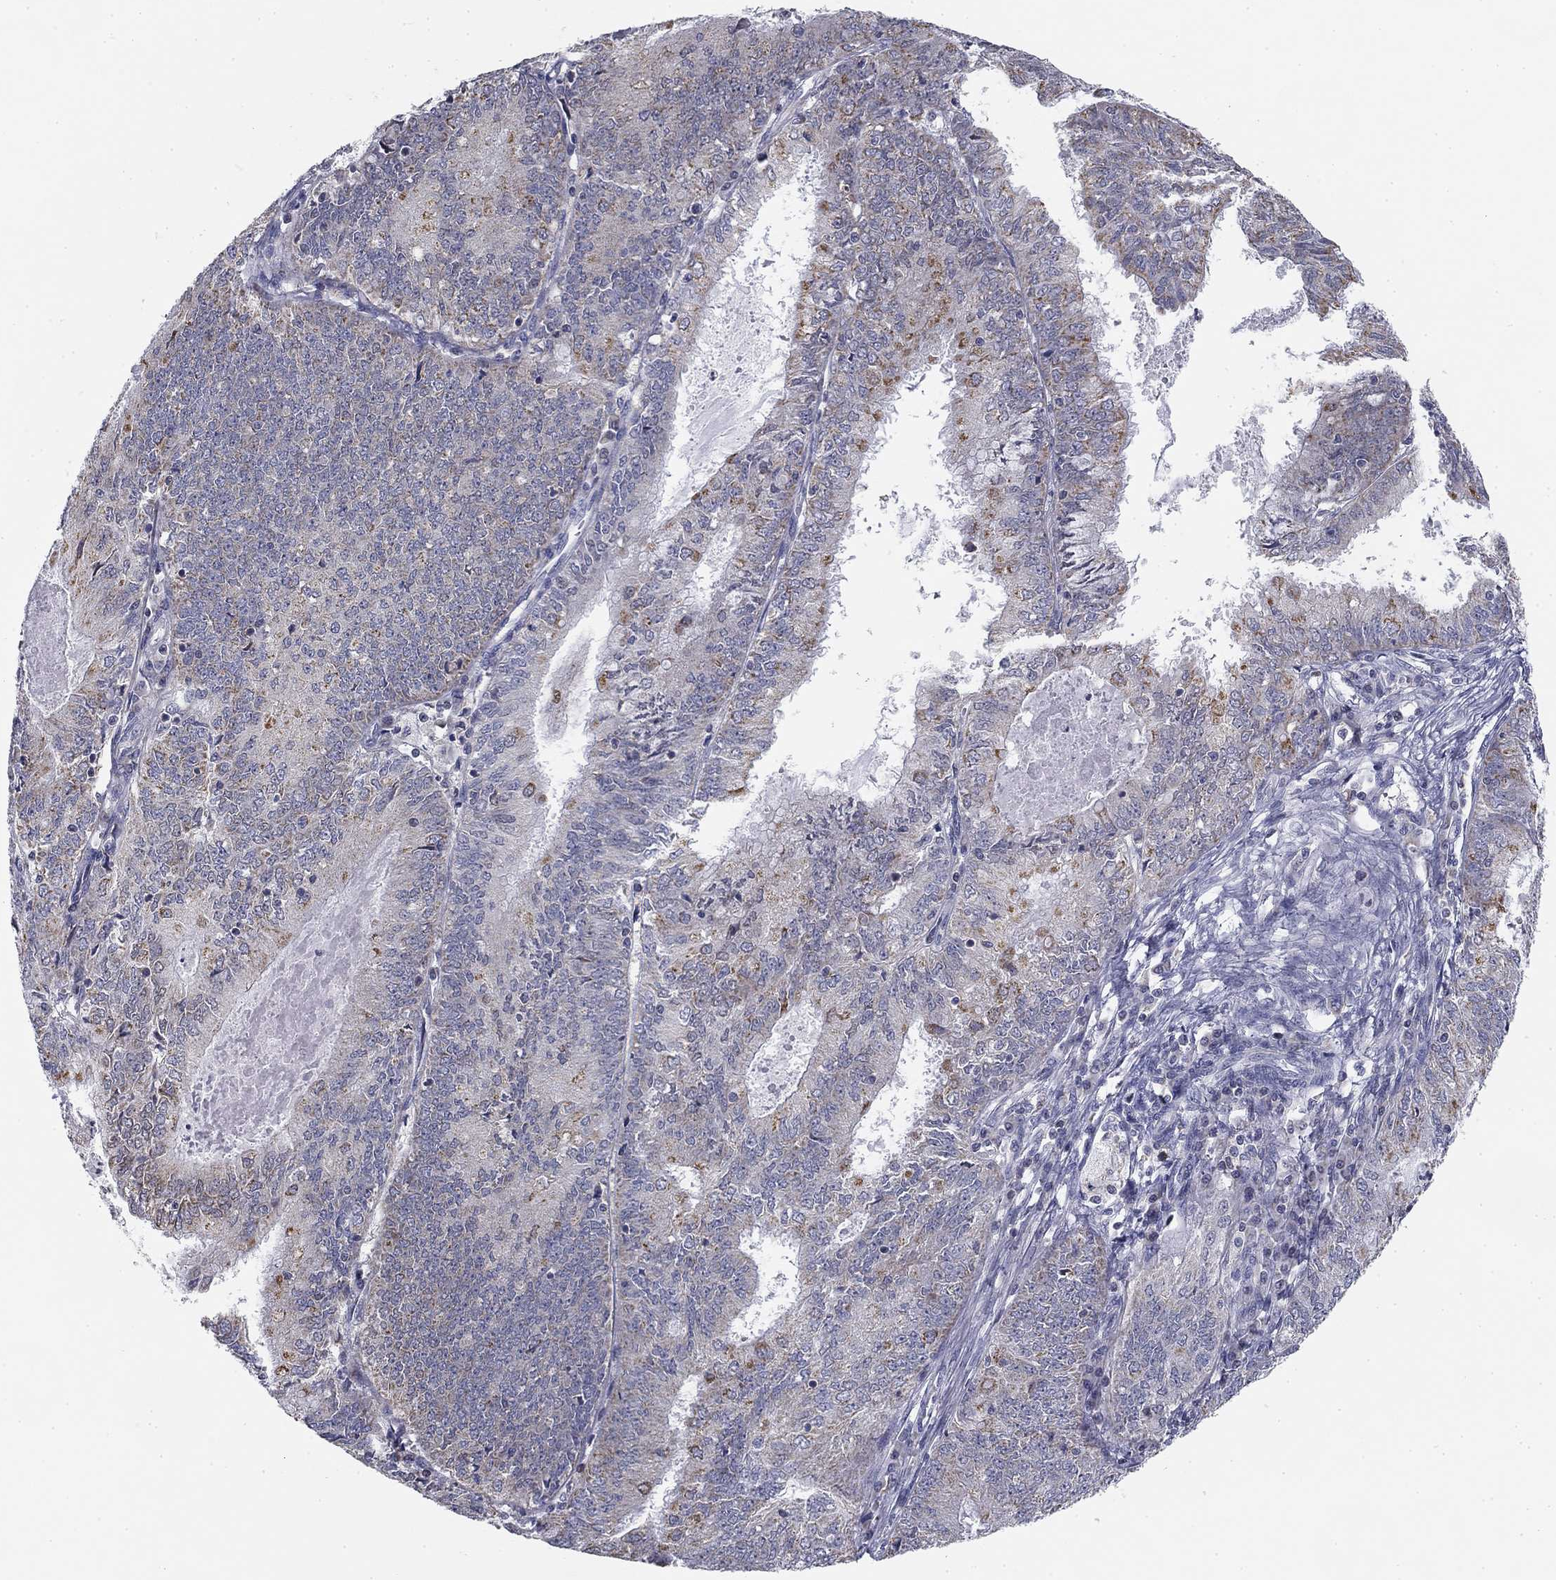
{"staining": {"intensity": "moderate", "quantity": "<25%", "location": "nuclear"}, "tissue": "endometrial cancer", "cell_type": "Tumor cells", "image_type": "cancer", "snomed": [{"axis": "morphology", "description": "Adenocarcinoma, NOS"}, {"axis": "topography", "description": "Endometrium"}], "caption": "High-power microscopy captured an immunohistochemistry (IHC) micrograph of endometrial adenocarcinoma, revealing moderate nuclear staining in about <25% of tumor cells.", "gene": "SLC2A9", "patient": {"sex": "female", "age": 57}}